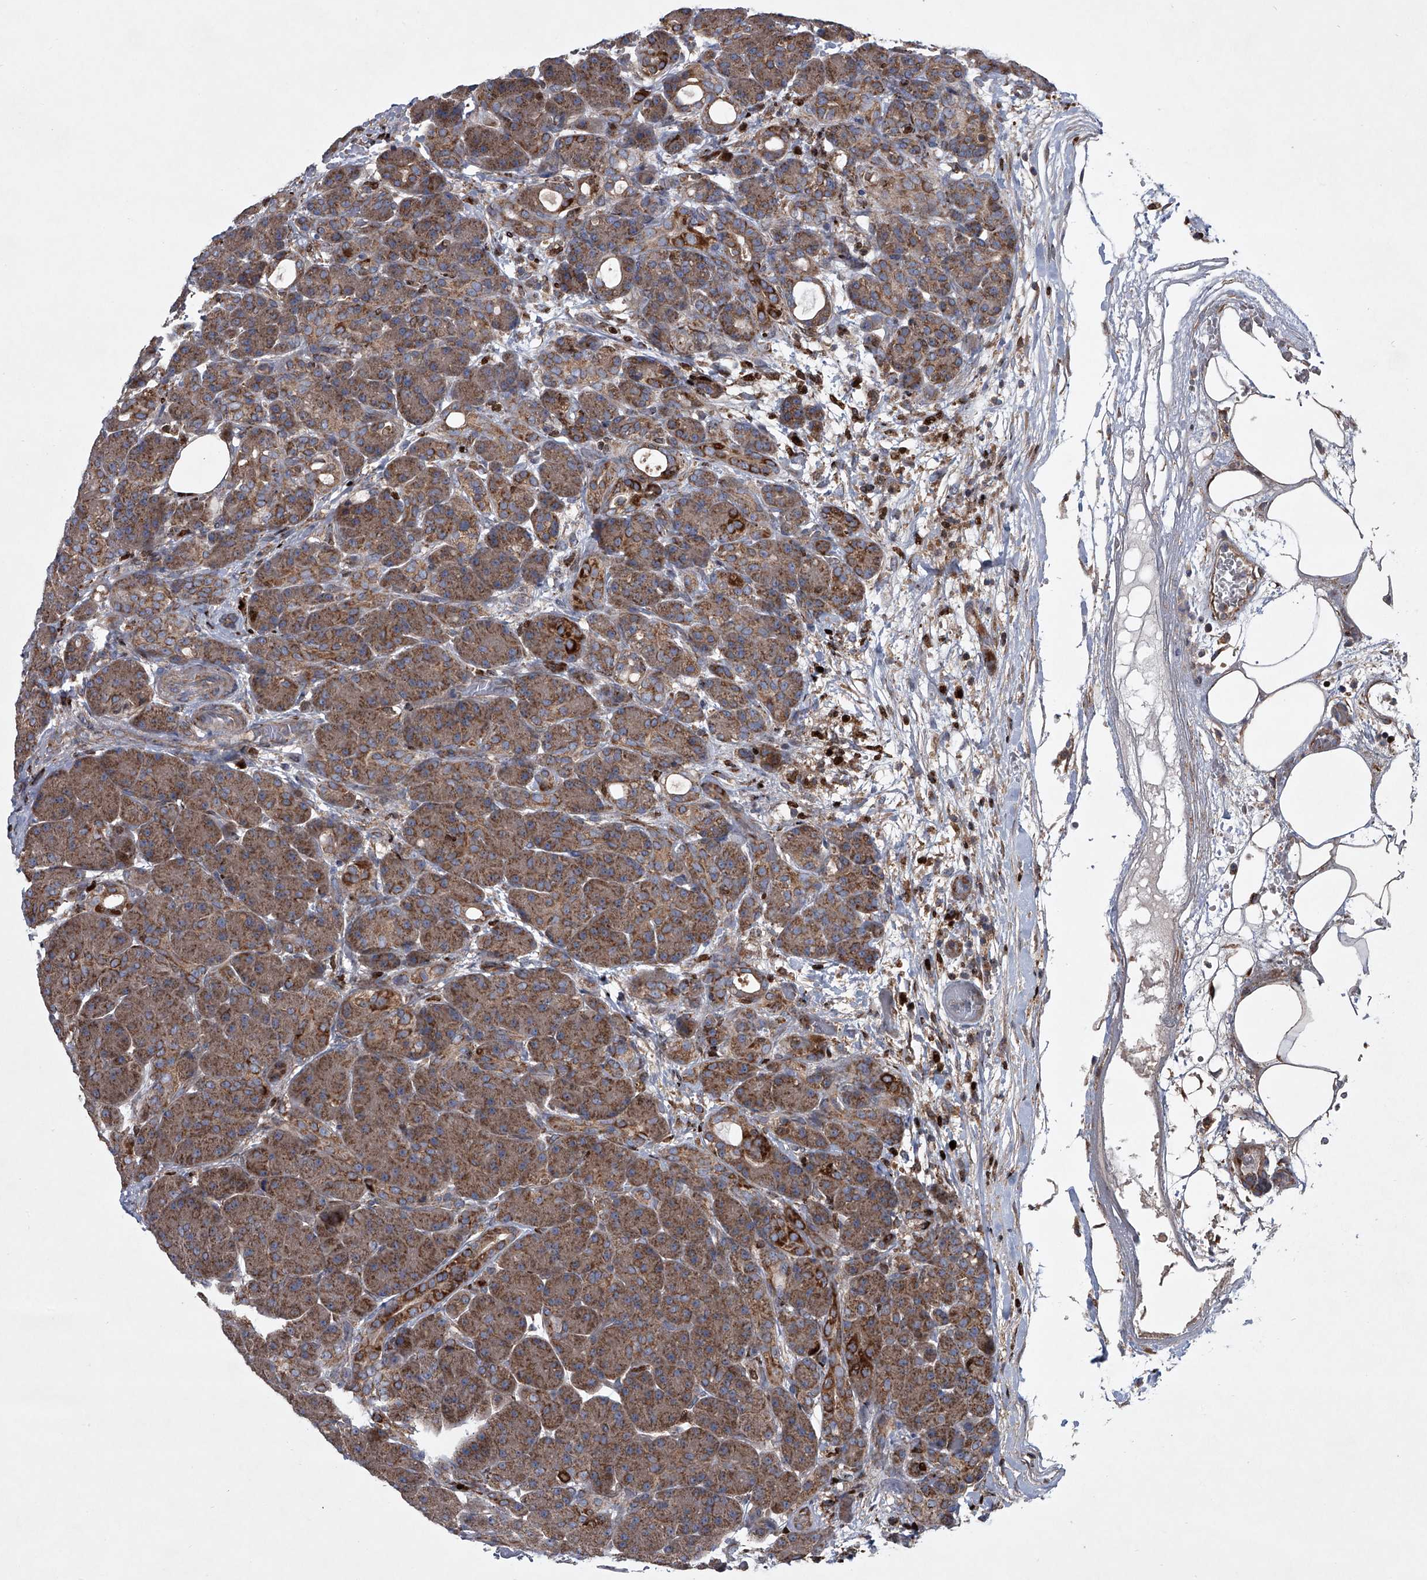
{"staining": {"intensity": "moderate", "quantity": ">75%", "location": "cytoplasmic/membranous"}, "tissue": "pancreas", "cell_type": "Exocrine glandular cells", "image_type": "normal", "snomed": [{"axis": "morphology", "description": "Normal tissue, NOS"}, {"axis": "topography", "description": "Pancreas"}], "caption": "Unremarkable pancreas was stained to show a protein in brown. There is medium levels of moderate cytoplasmic/membranous positivity in approximately >75% of exocrine glandular cells. The staining was performed using DAB, with brown indicating positive protein expression. Nuclei are stained blue with hematoxylin.", "gene": "STRADA", "patient": {"sex": "male", "age": 63}}